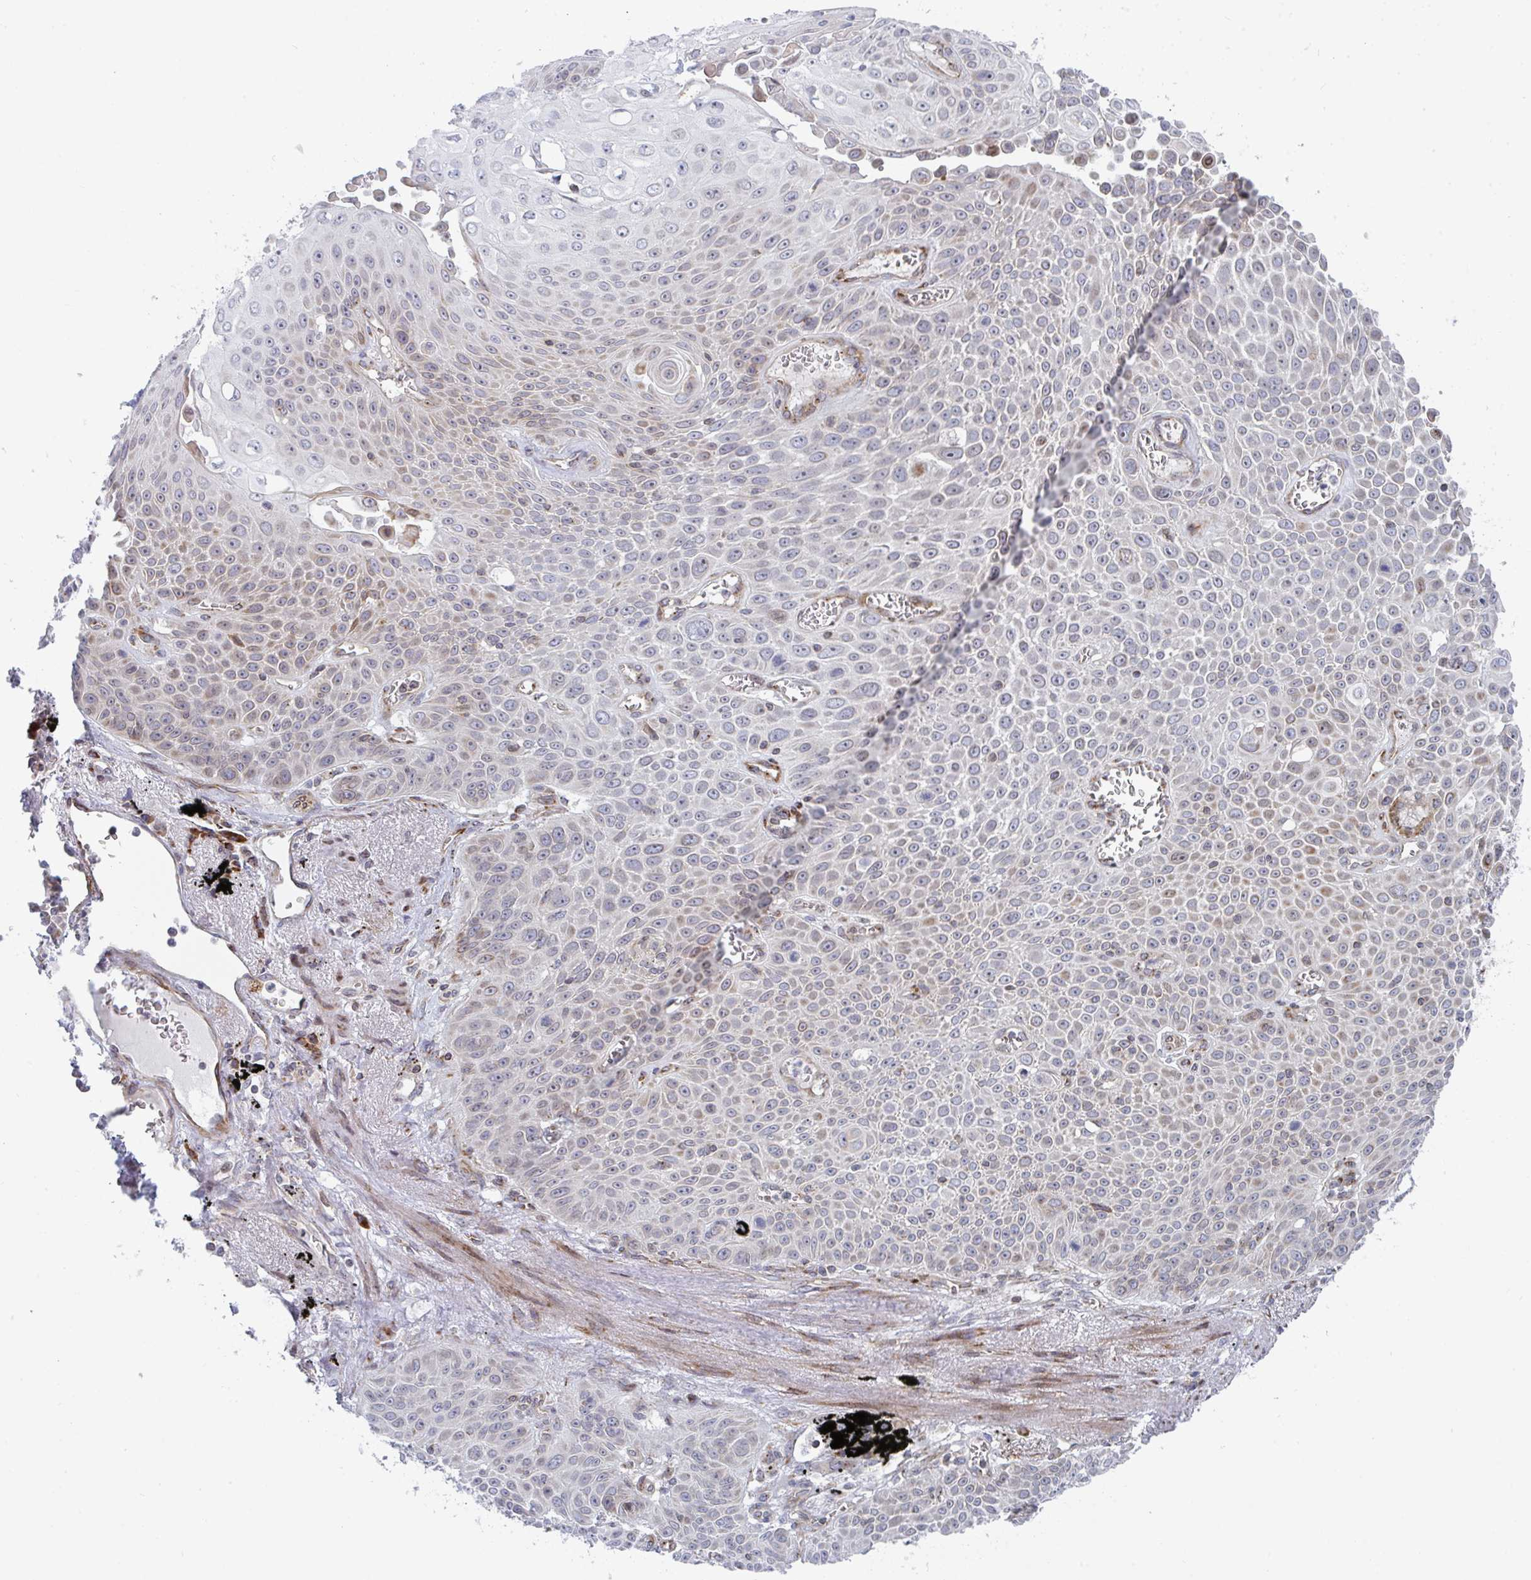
{"staining": {"intensity": "moderate", "quantity": "25%-75%", "location": "cytoplasmic/membranous"}, "tissue": "lung cancer", "cell_type": "Tumor cells", "image_type": "cancer", "snomed": [{"axis": "morphology", "description": "Squamous cell carcinoma, NOS"}, {"axis": "morphology", "description": "Squamous cell carcinoma, metastatic, NOS"}, {"axis": "topography", "description": "Lymph node"}, {"axis": "topography", "description": "Lung"}], "caption": "About 25%-75% of tumor cells in human squamous cell carcinoma (lung) show moderate cytoplasmic/membranous protein positivity as visualized by brown immunohistochemical staining.", "gene": "PRKCH", "patient": {"sex": "female", "age": 62}}